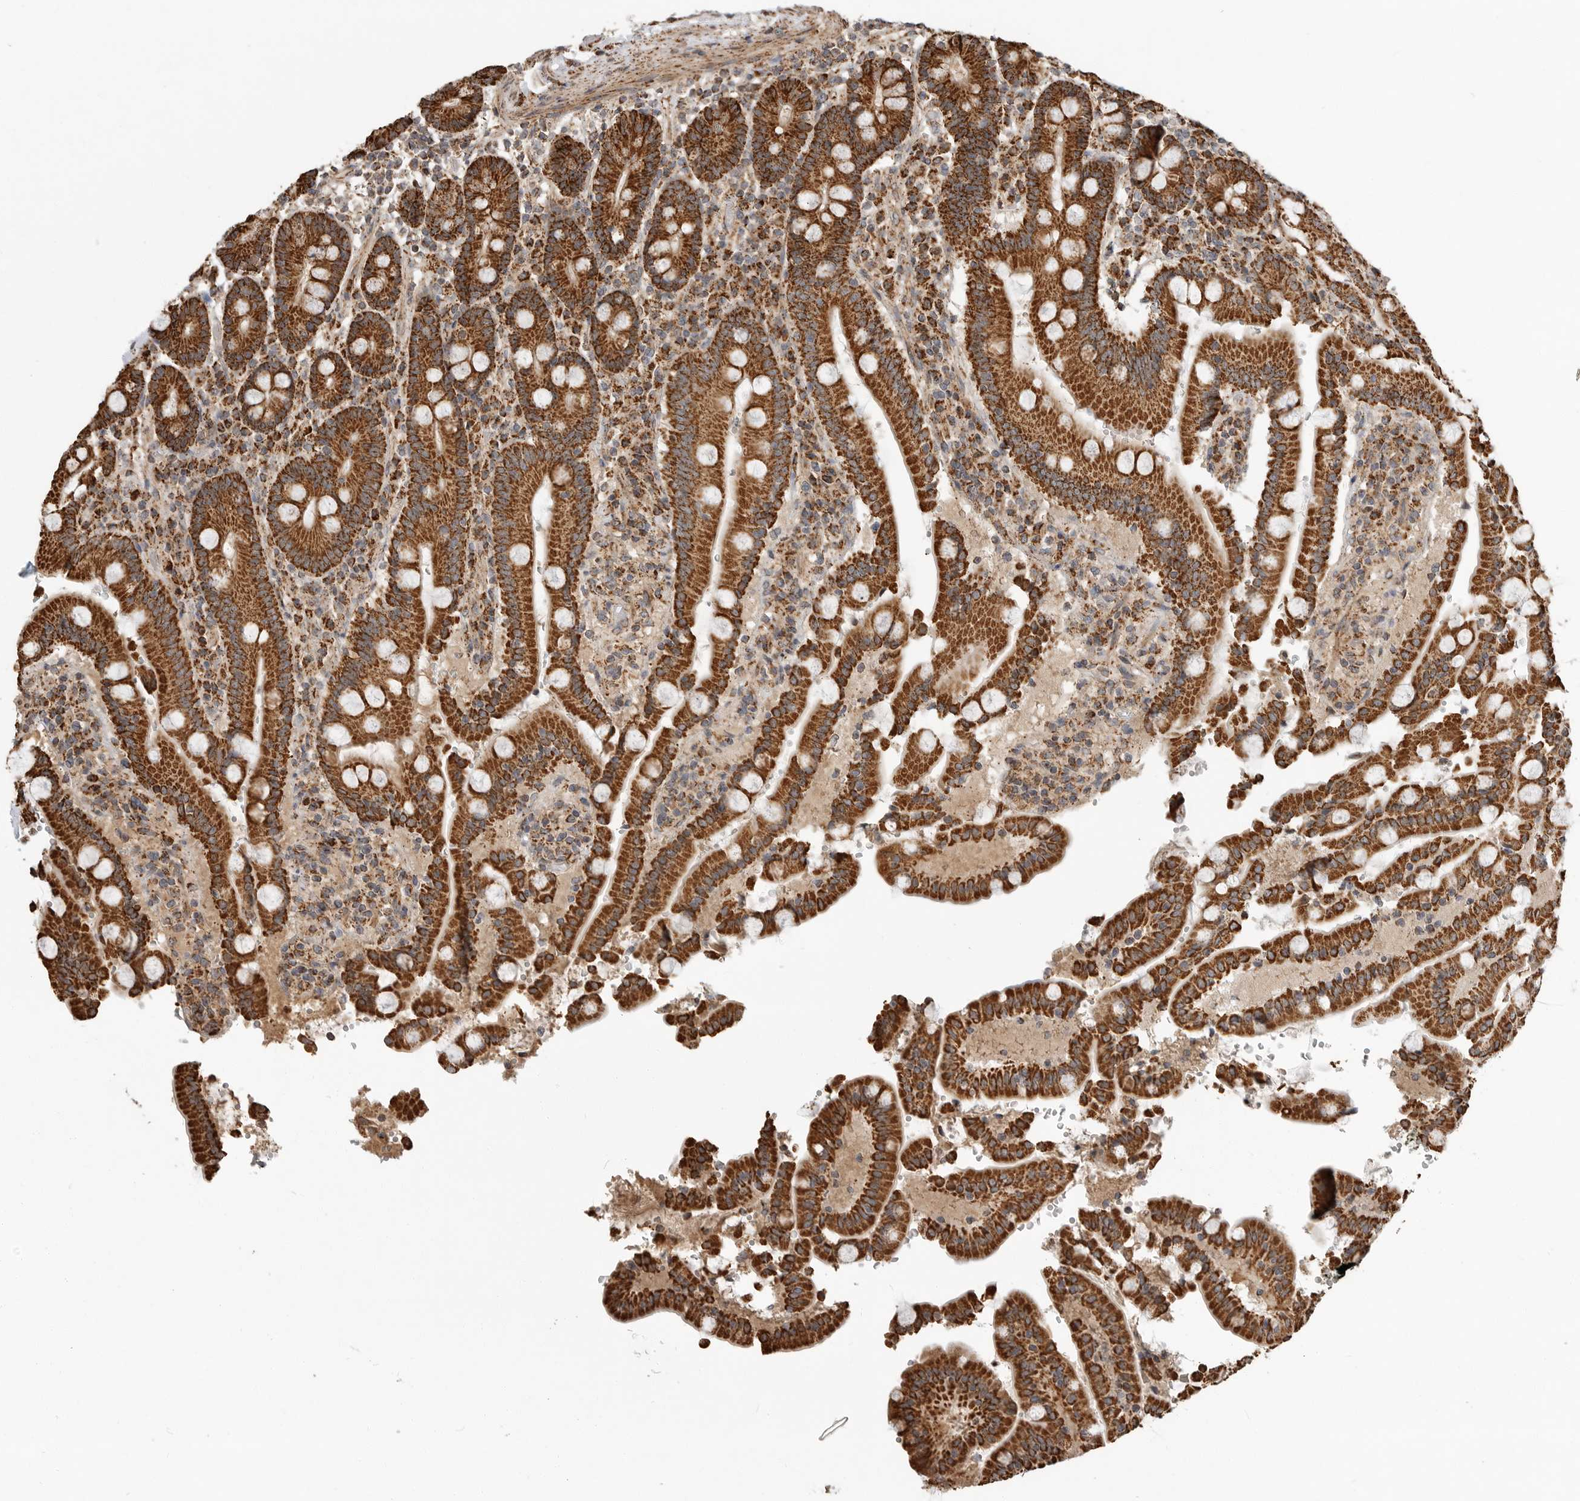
{"staining": {"intensity": "strong", "quantity": ">75%", "location": "cytoplasmic/membranous"}, "tissue": "duodenum", "cell_type": "Glandular cells", "image_type": "normal", "snomed": [{"axis": "morphology", "description": "Normal tissue, NOS"}, {"axis": "topography", "description": "Small intestine, NOS"}], "caption": "The micrograph shows immunohistochemical staining of benign duodenum. There is strong cytoplasmic/membranous staining is appreciated in approximately >75% of glandular cells.", "gene": "GCNT2", "patient": {"sex": "female", "age": 71}}